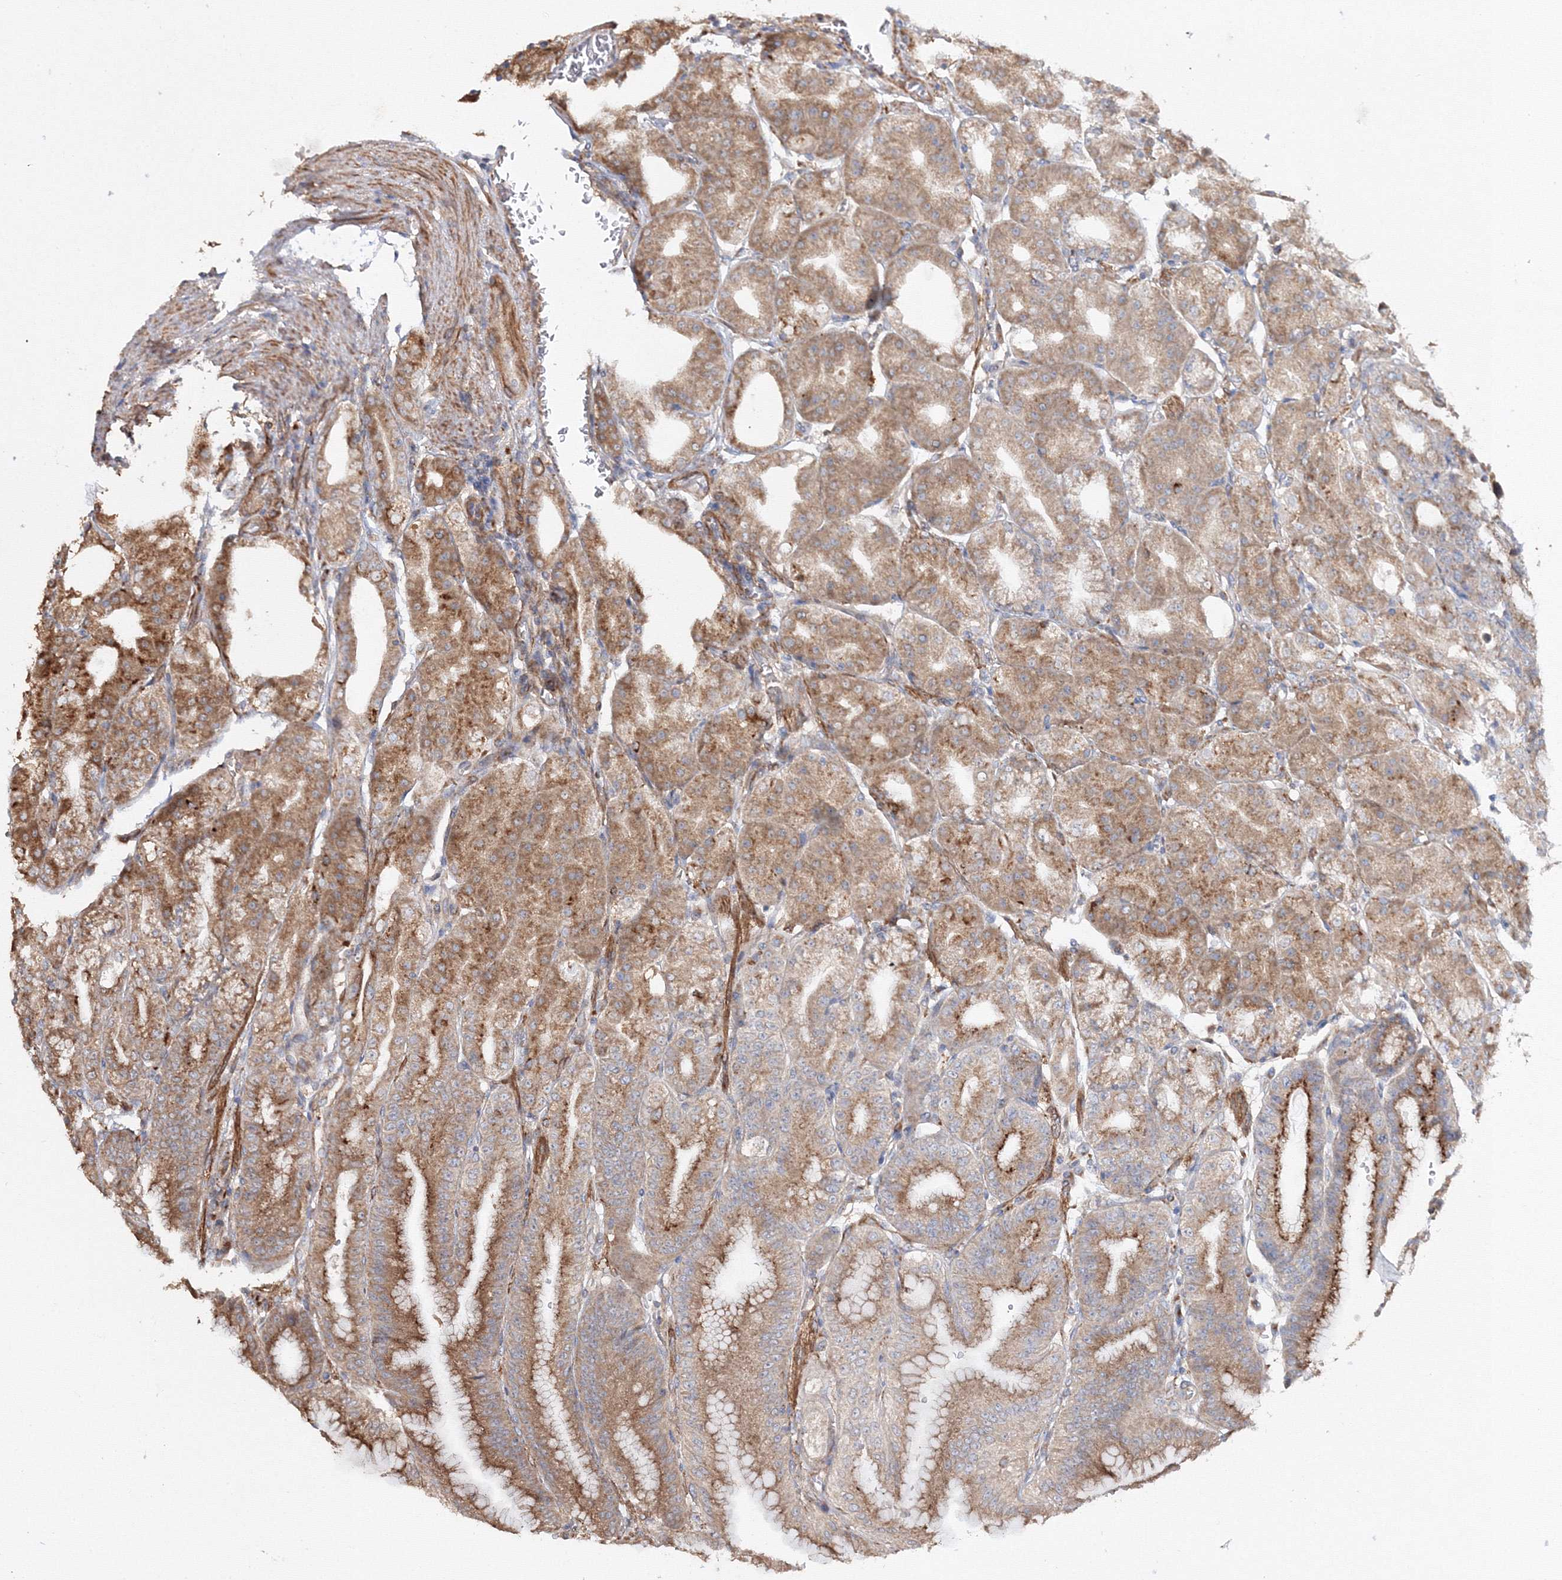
{"staining": {"intensity": "moderate", "quantity": ">75%", "location": "cytoplasmic/membranous"}, "tissue": "stomach", "cell_type": "Glandular cells", "image_type": "normal", "snomed": [{"axis": "morphology", "description": "Normal tissue, NOS"}, {"axis": "topography", "description": "Stomach, lower"}], "caption": "A histopathology image of stomach stained for a protein displays moderate cytoplasmic/membranous brown staining in glandular cells. Immunohistochemistry stains the protein of interest in brown and the nuclei are stained blue.", "gene": "DDO", "patient": {"sex": "male", "age": 71}}